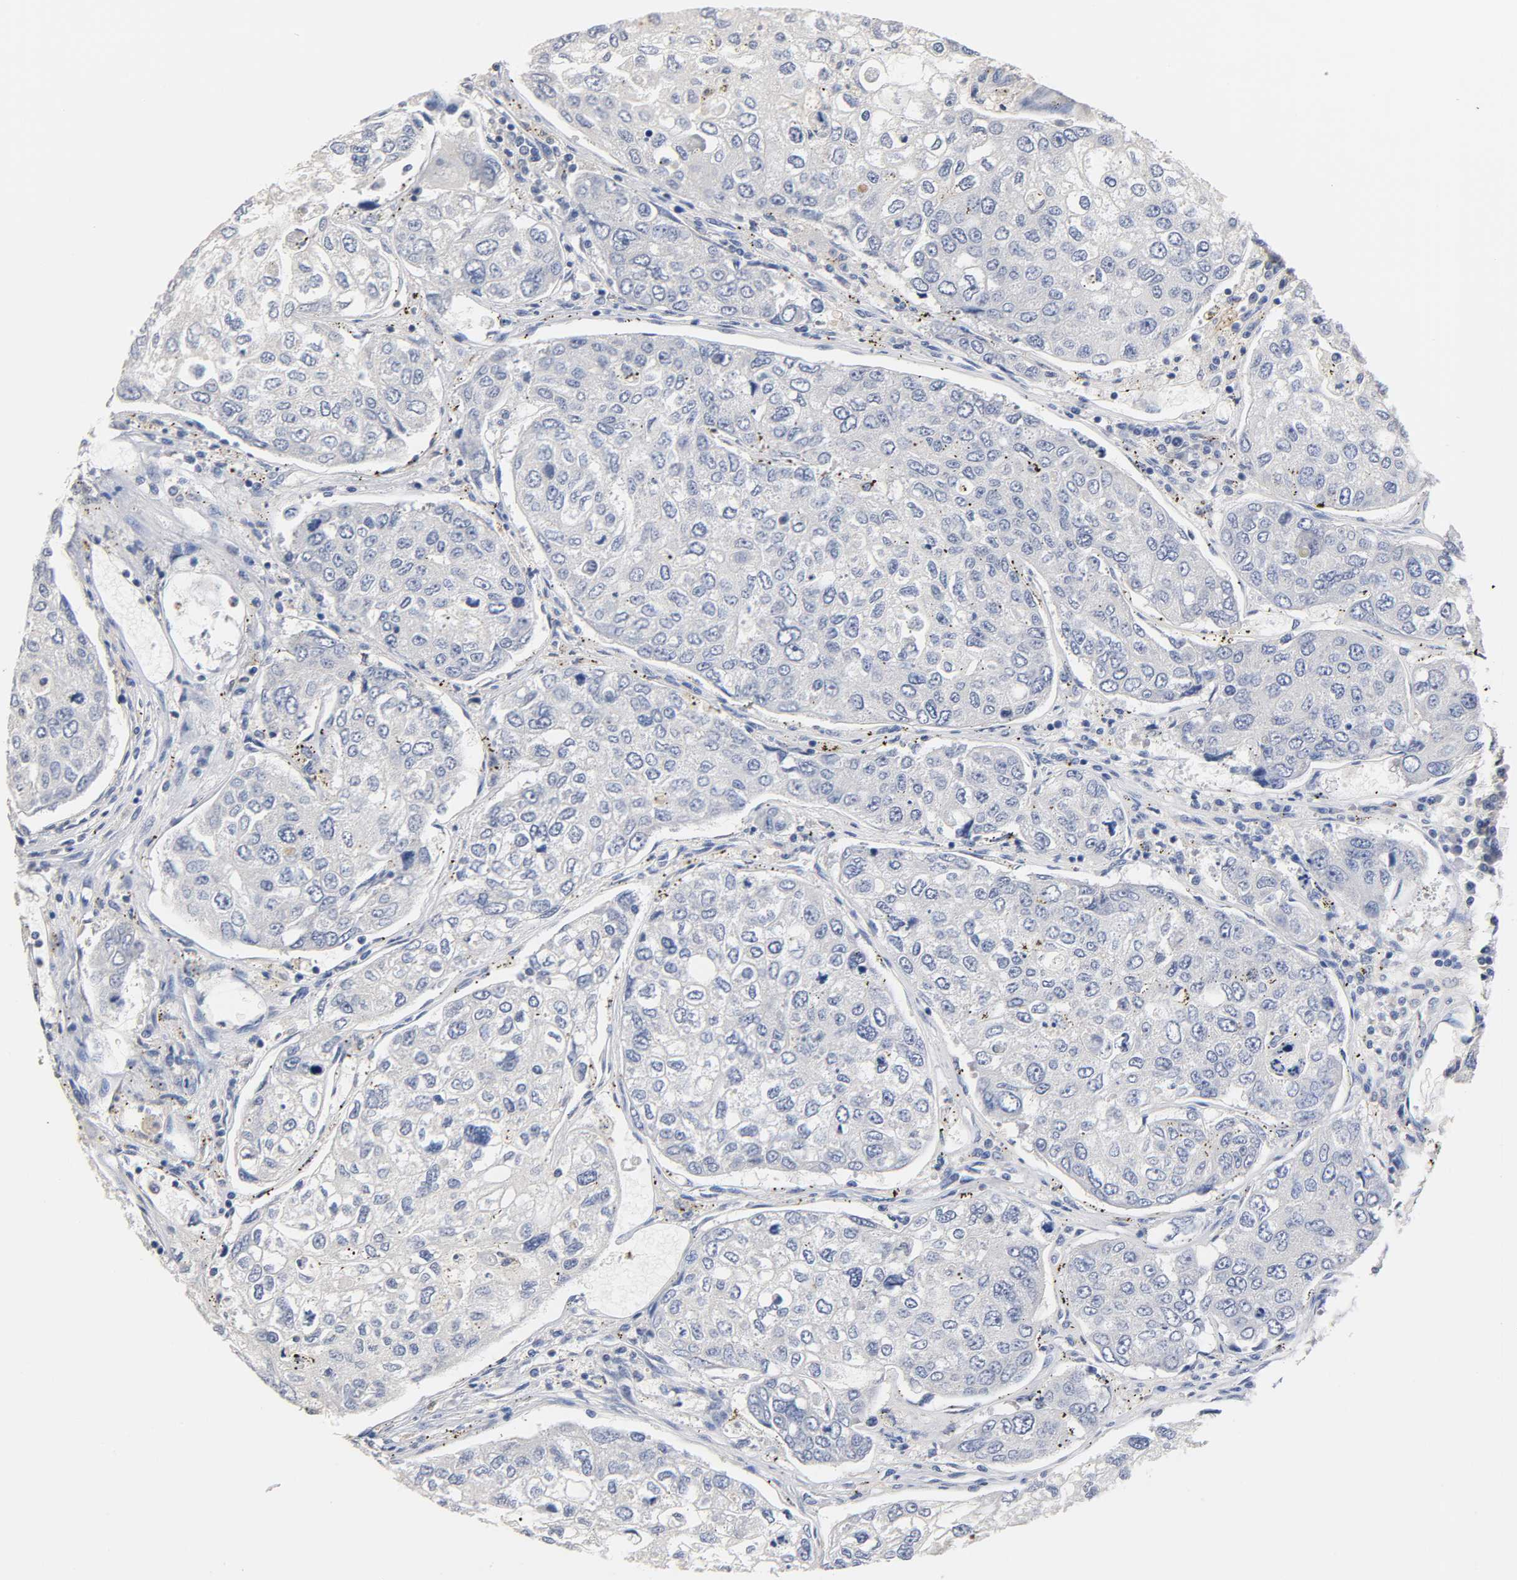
{"staining": {"intensity": "negative", "quantity": "none", "location": "none"}, "tissue": "urothelial cancer", "cell_type": "Tumor cells", "image_type": "cancer", "snomed": [{"axis": "morphology", "description": "Urothelial carcinoma, High grade"}, {"axis": "topography", "description": "Lymph node"}, {"axis": "topography", "description": "Urinary bladder"}], "caption": "This is an IHC image of human urothelial cancer. There is no staining in tumor cells.", "gene": "SEMA5A", "patient": {"sex": "male", "age": 51}}